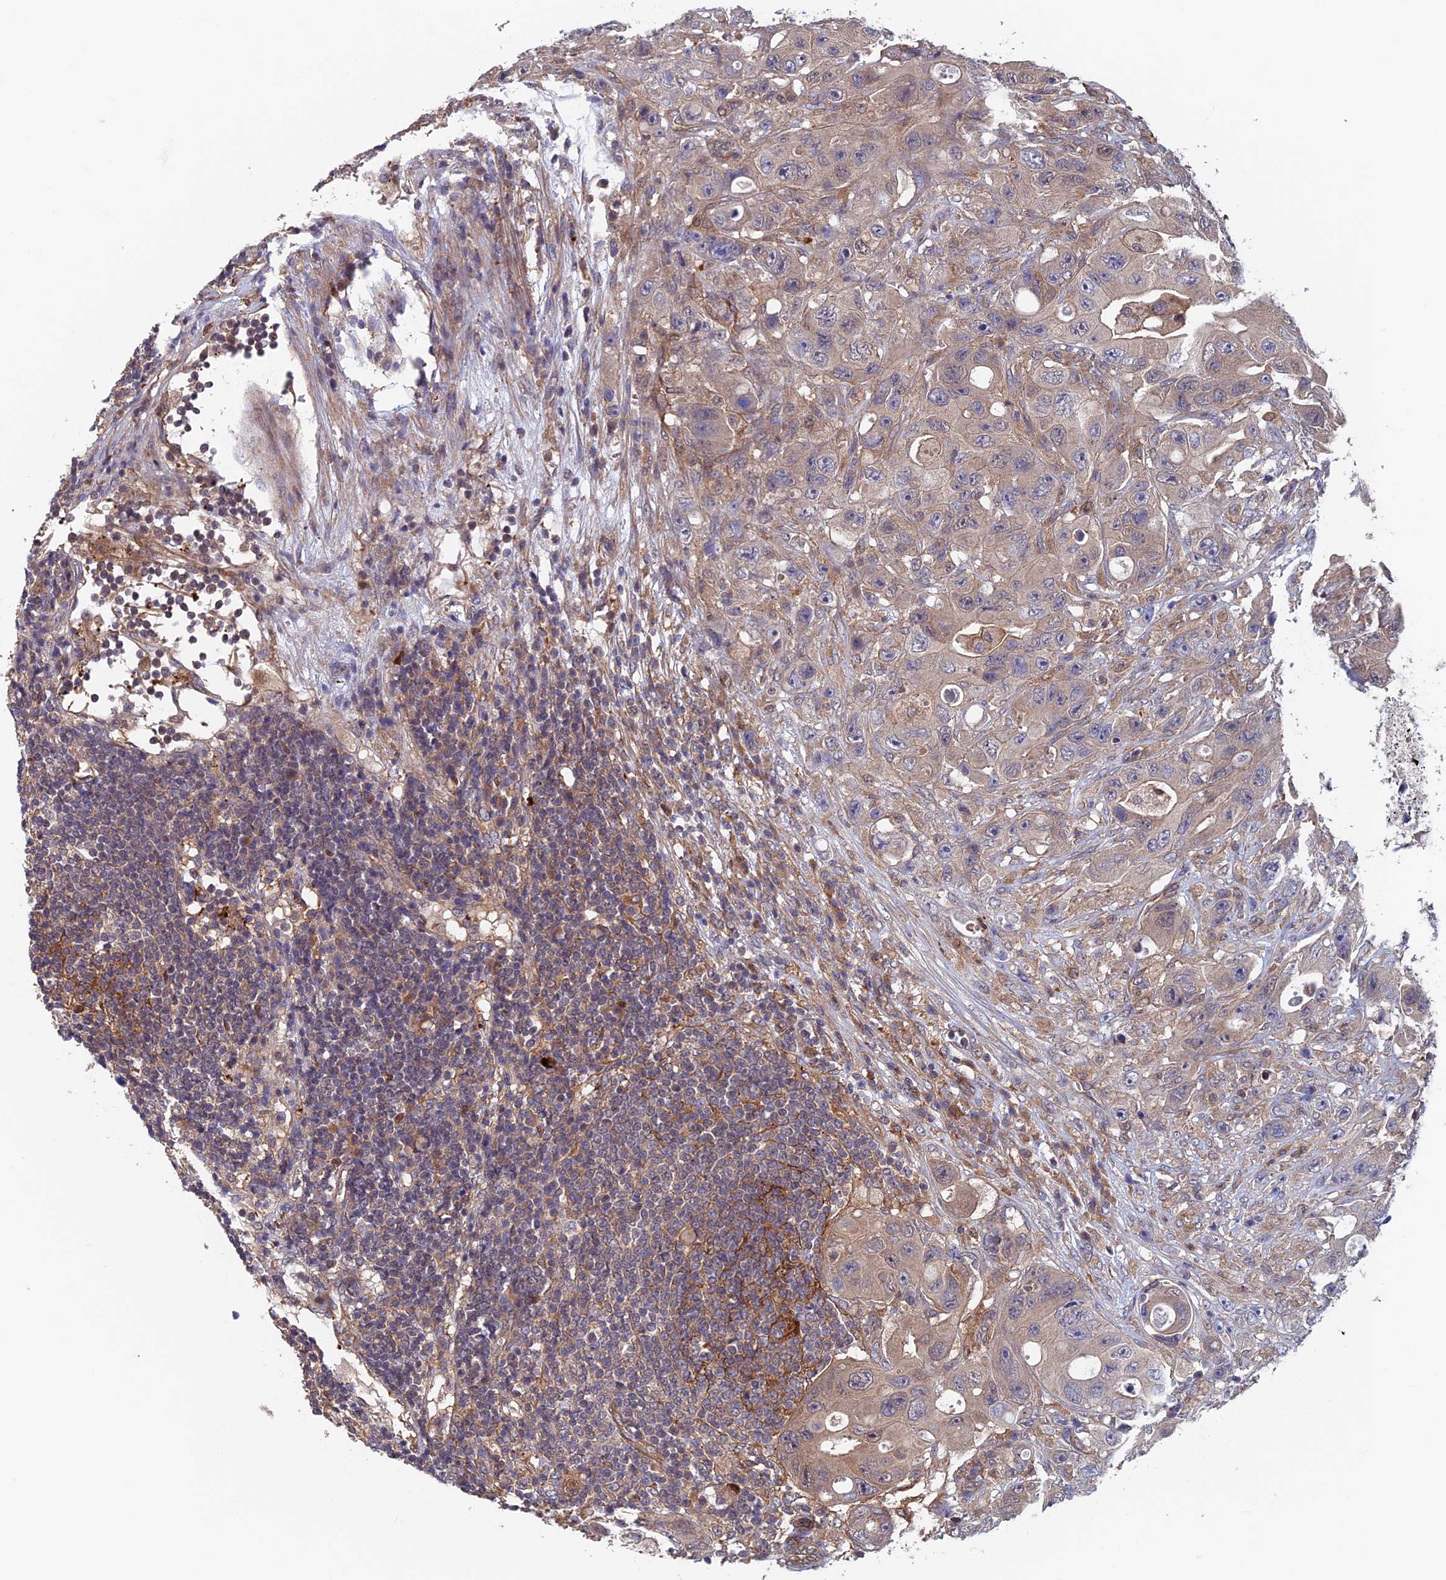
{"staining": {"intensity": "weak", "quantity": ">75%", "location": "cytoplasmic/membranous"}, "tissue": "colorectal cancer", "cell_type": "Tumor cells", "image_type": "cancer", "snomed": [{"axis": "morphology", "description": "Adenocarcinoma, NOS"}, {"axis": "topography", "description": "Colon"}], "caption": "Immunohistochemistry (IHC) photomicrograph of human colorectal cancer (adenocarcinoma) stained for a protein (brown), which reveals low levels of weak cytoplasmic/membranous expression in about >75% of tumor cells.", "gene": "NUDT16L1", "patient": {"sex": "female", "age": 46}}